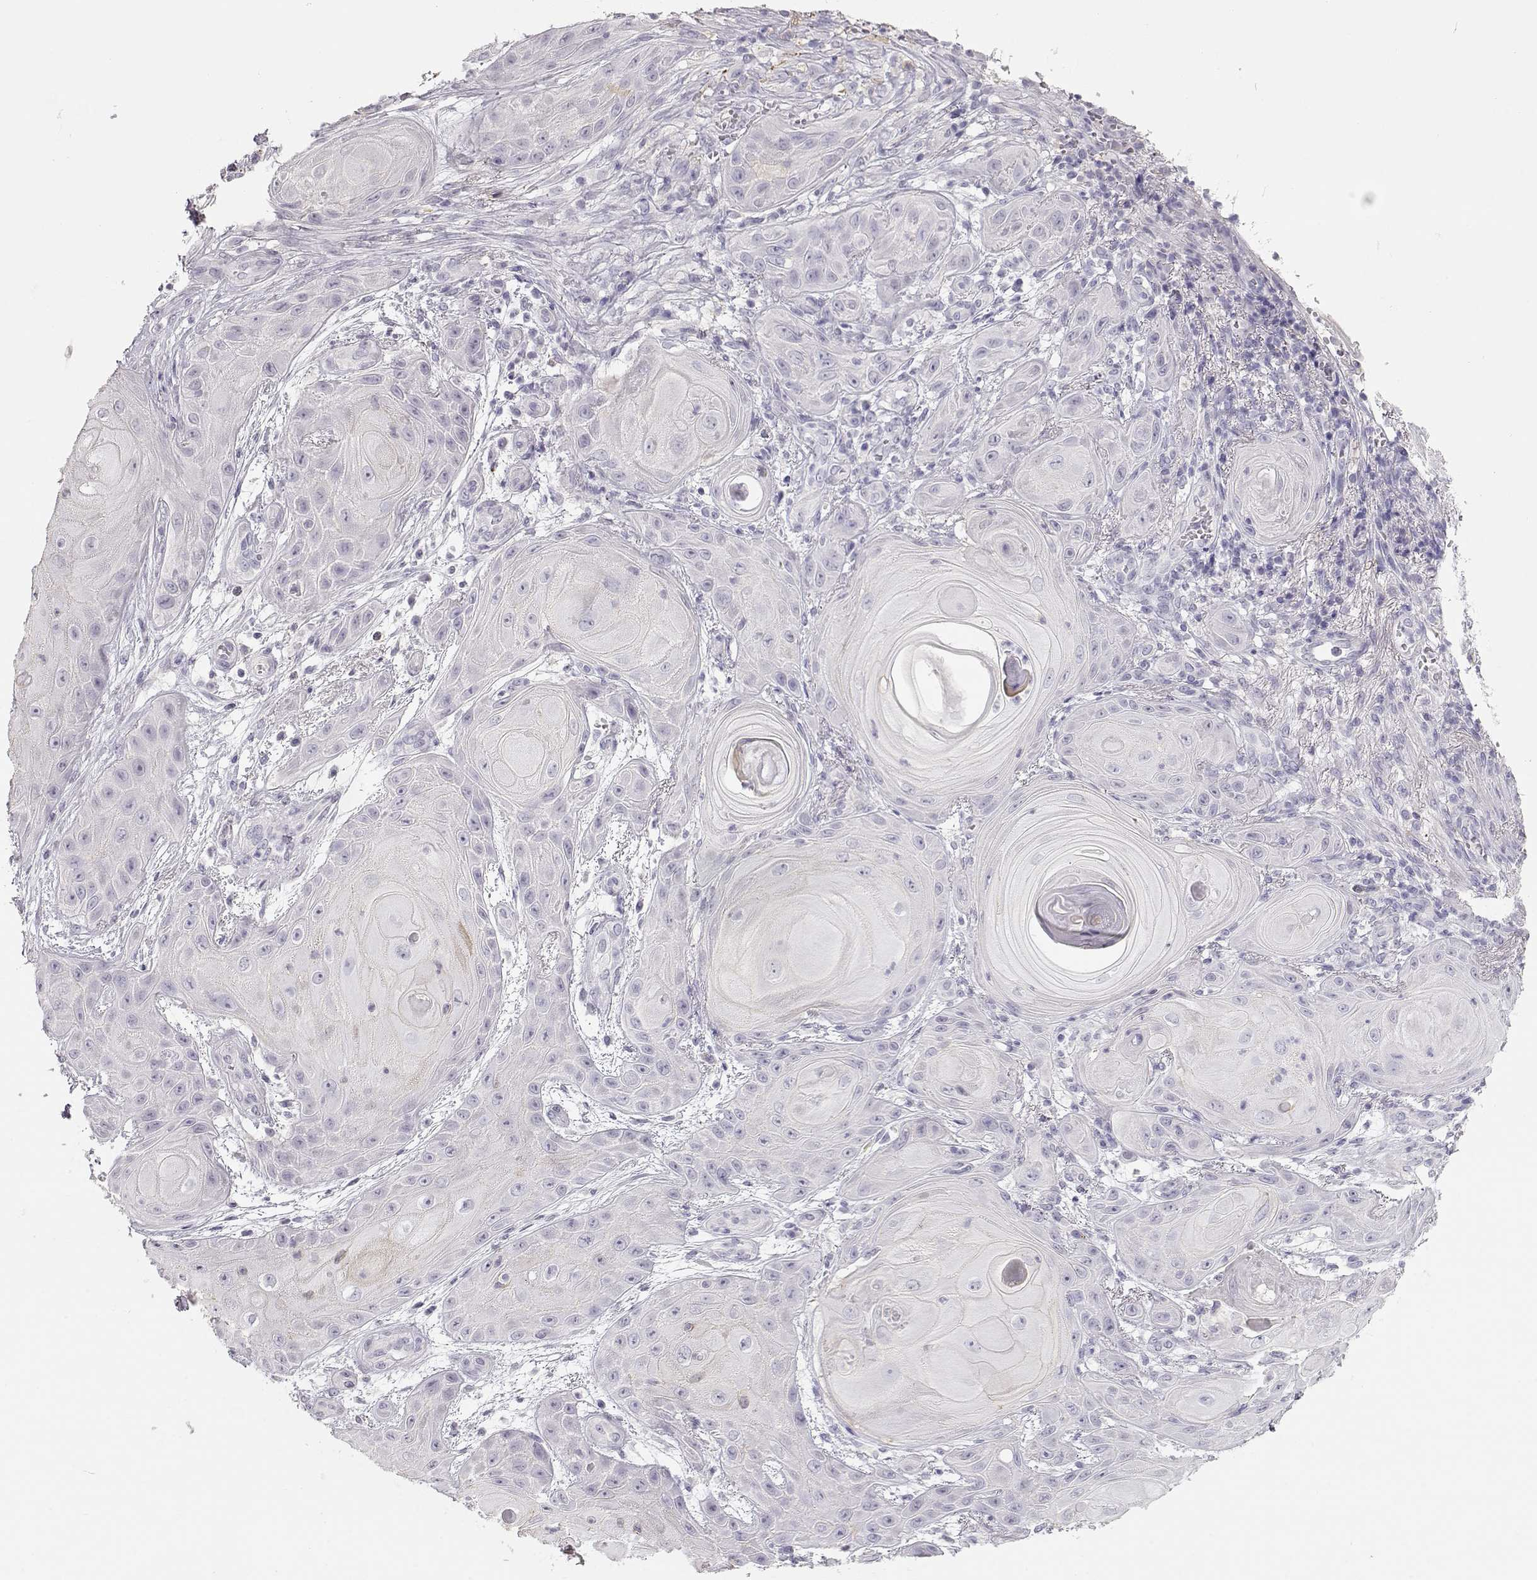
{"staining": {"intensity": "negative", "quantity": "none", "location": "none"}, "tissue": "skin cancer", "cell_type": "Tumor cells", "image_type": "cancer", "snomed": [{"axis": "morphology", "description": "Squamous cell carcinoma, NOS"}, {"axis": "topography", "description": "Skin"}], "caption": "An image of human skin cancer (squamous cell carcinoma) is negative for staining in tumor cells.", "gene": "NUTM1", "patient": {"sex": "male", "age": 62}}